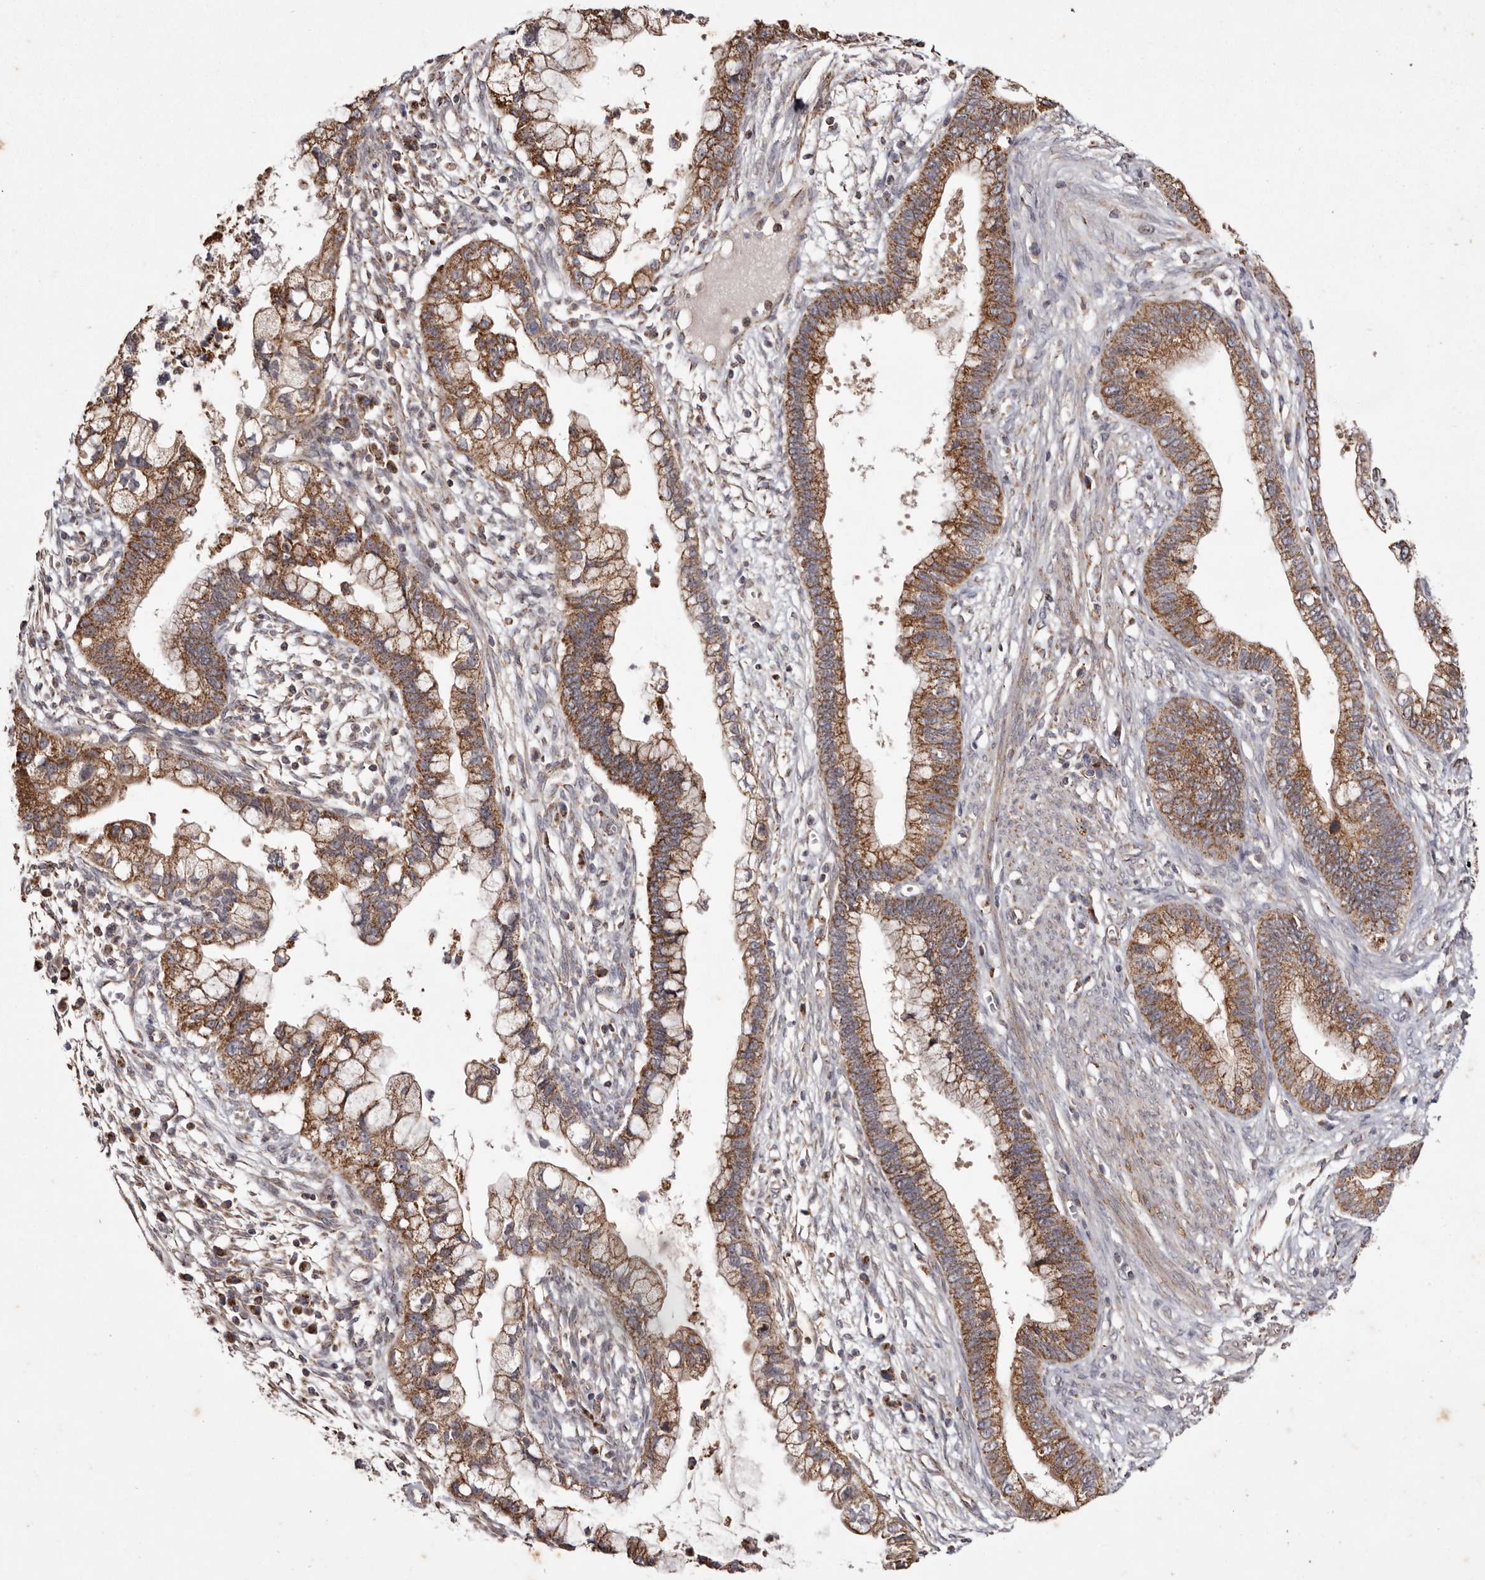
{"staining": {"intensity": "moderate", "quantity": ">75%", "location": "cytoplasmic/membranous"}, "tissue": "cervical cancer", "cell_type": "Tumor cells", "image_type": "cancer", "snomed": [{"axis": "morphology", "description": "Adenocarcinoma, NOS"}, {"axis": "topography", "description": "Cervix"}], "caption": "This image displays cervical adenocarcinoma stained with IHC to label a protein in brown. The cytoplasmic/membranous of tumor cells show moderate positivity for the protein. Nuclei are counter-stained blue.", "gene": "CPLANE2", "patient": {"sex": "female", "age": 44}}